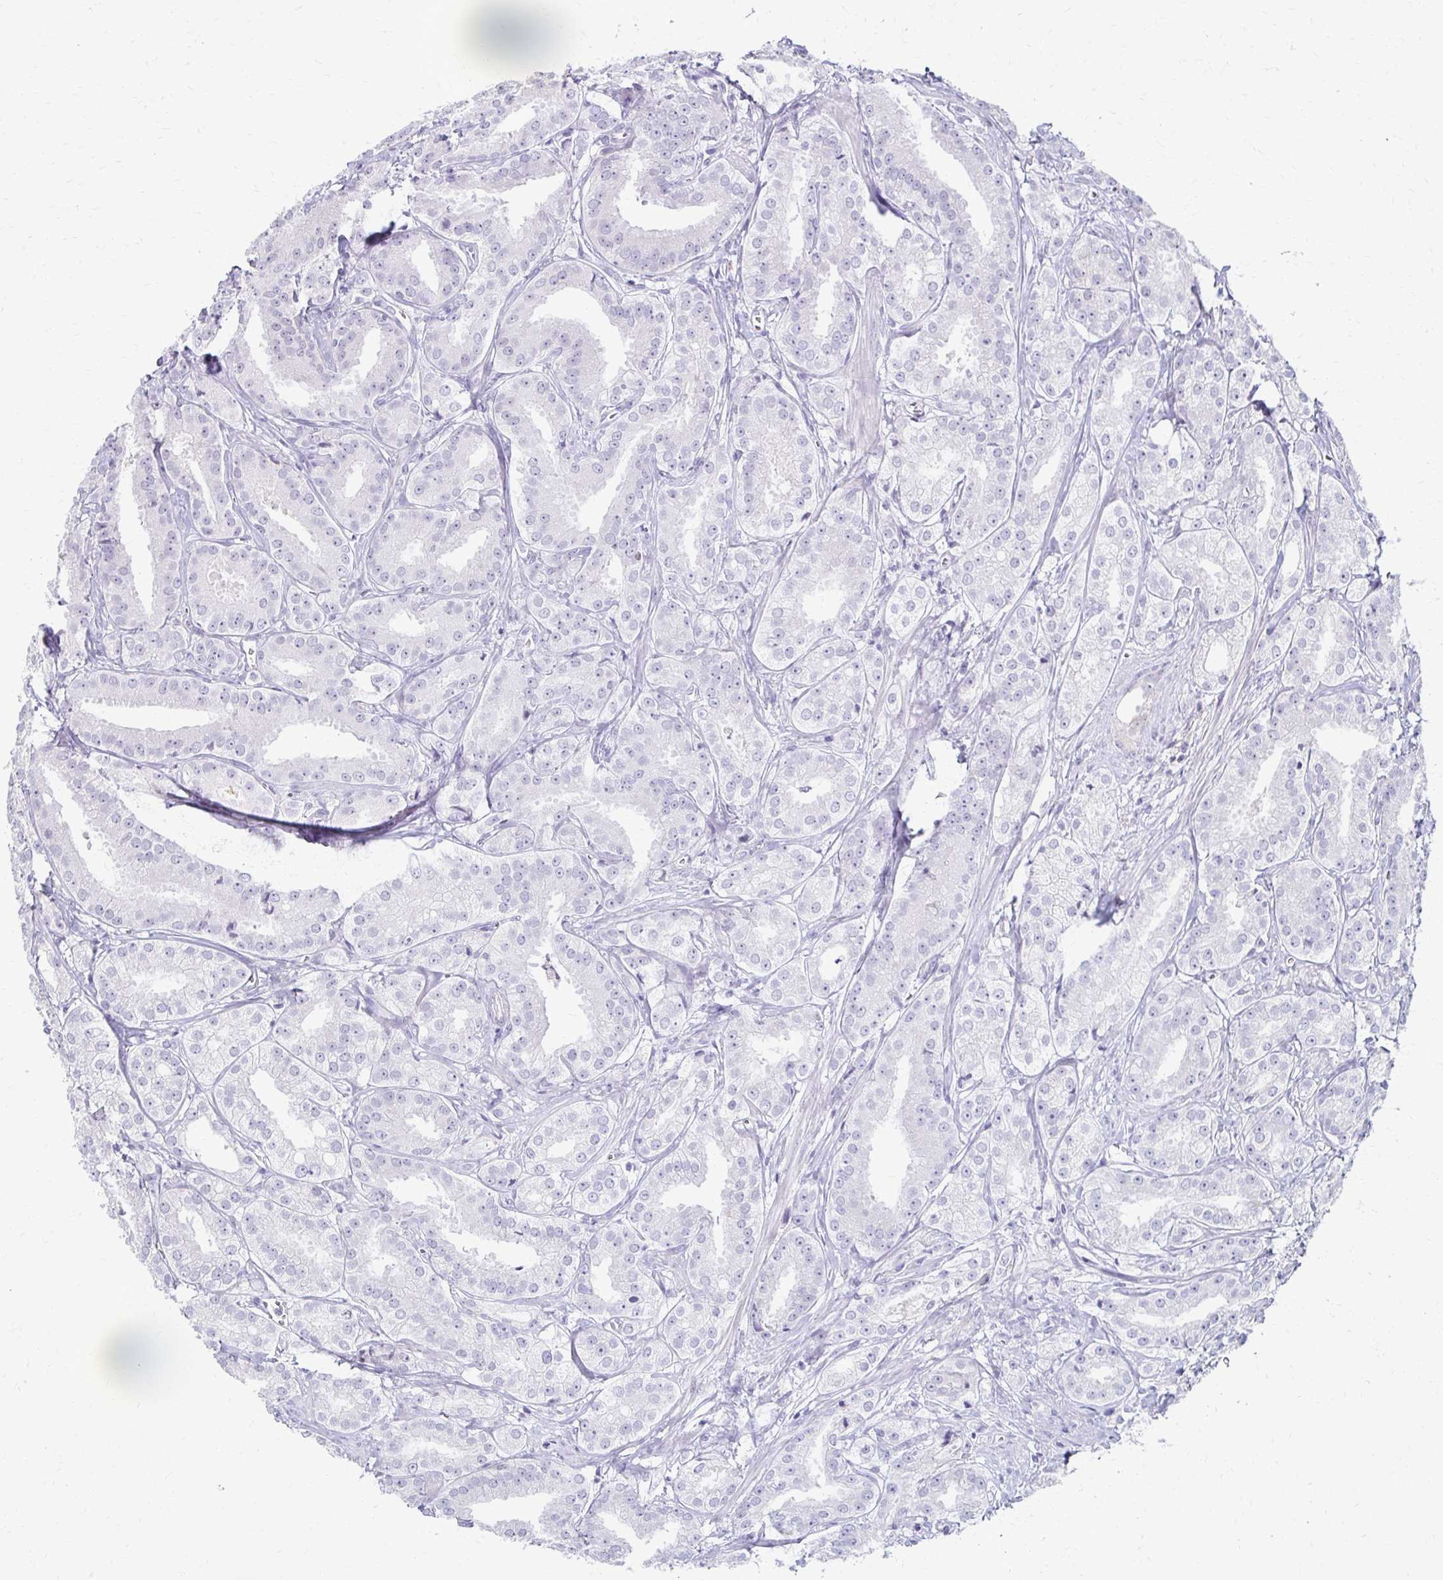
{"staining": {"intensity": "negative", "quantity": "none", "location": "none"}, "tissue": "prostate cancer", "cell_type": "Tumor cells", "image_type": "cancer", "snomed": [{"axis": "morphology", "description": "Adenocarcinoma, High grade"}, {"axis": "topography", "description": "Prostate"}], "caption": "IHC of human prostate cancer (high-grade adenocarcinoma) displays no expression in tumor cells.", "gene": "FCGR2B", "patient": {"sex": "male", "age": 64}}